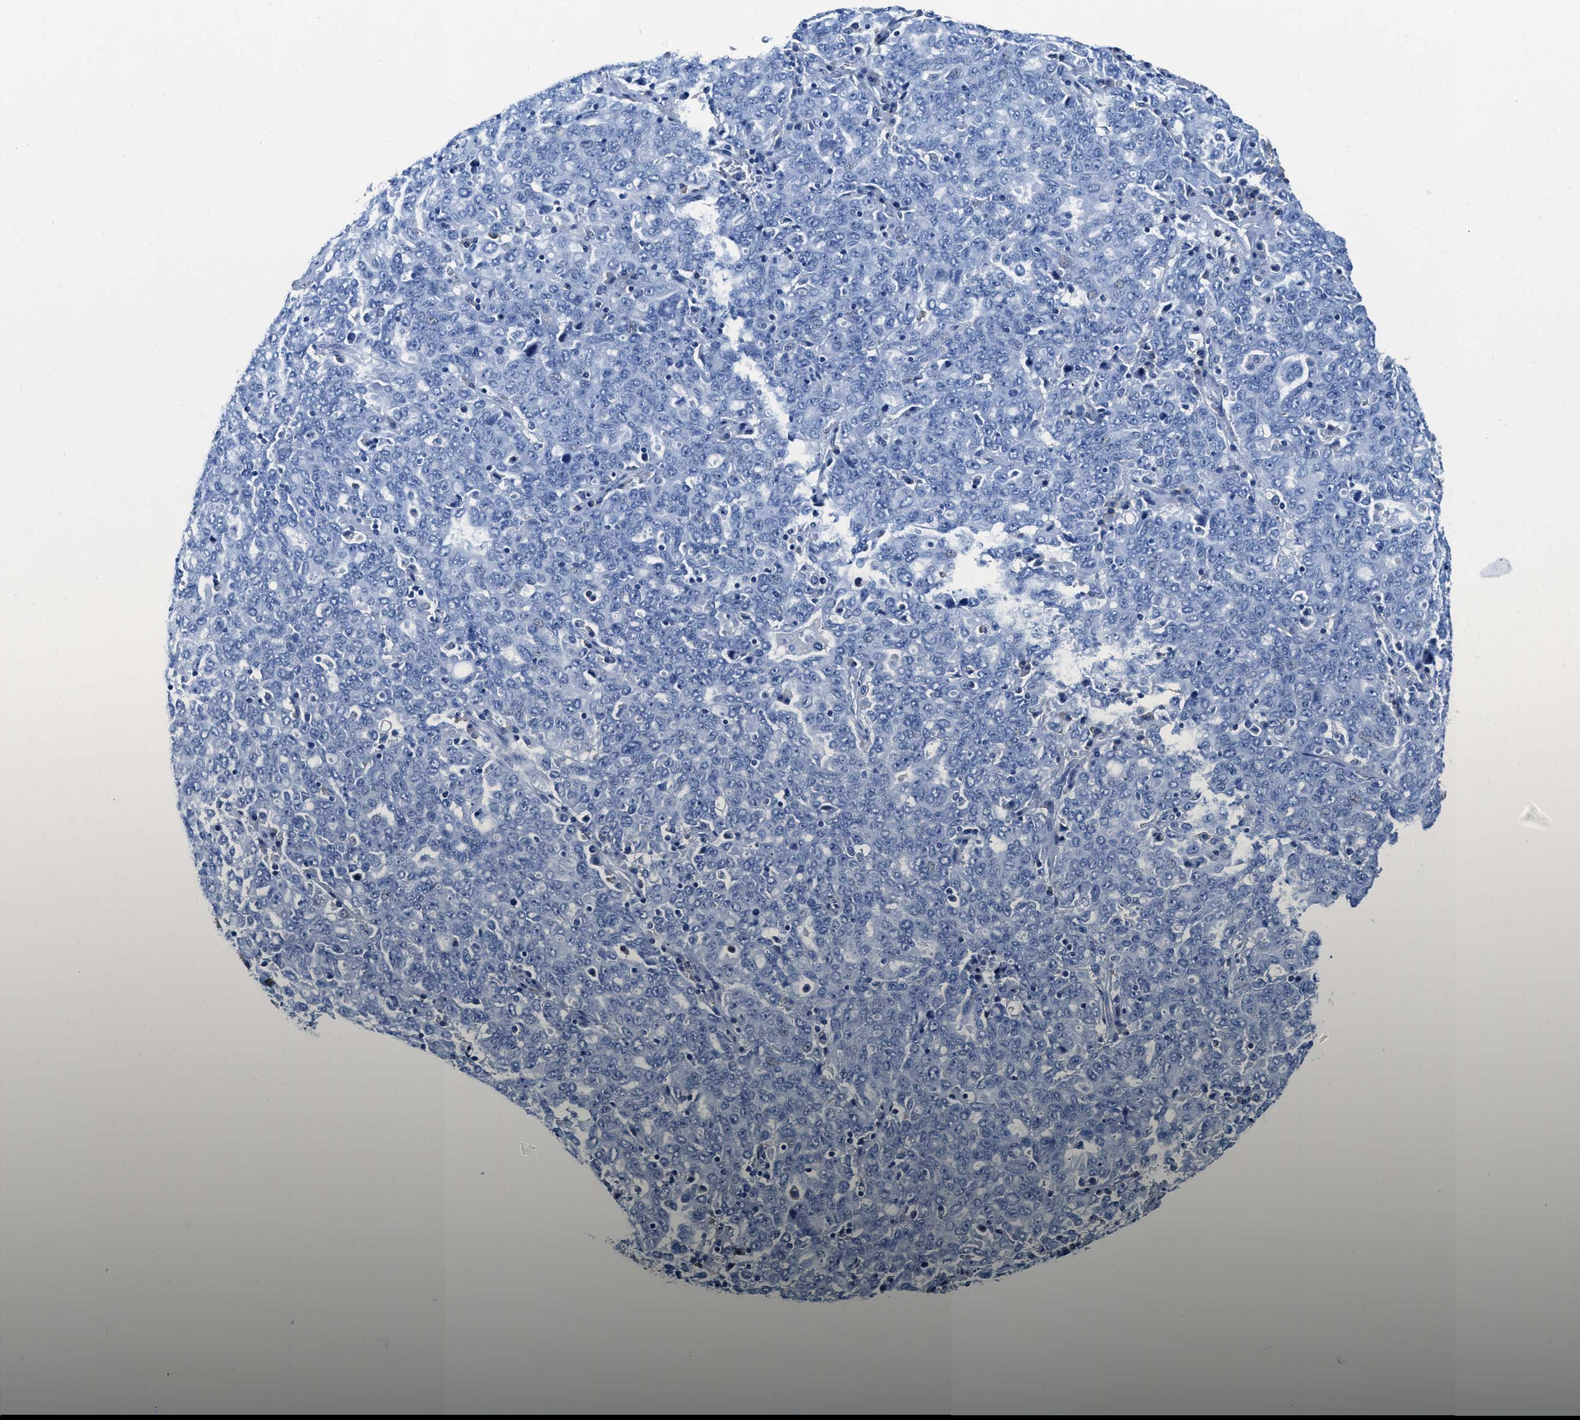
{"staining": {"intensity": "negative", "quantity": "none", "location": "none"}, "tissue": "ovarian cancer", "cell_type": "Tumor cells", "image_type": "cancer", "snomed": [{"axis": "morphology", "description": "Carcinoma, endometroid"}, {"axis": "topography", "description": "Ovary"}], "caption": "Tumor cells are negative for brown protein staining in ovarian cancer (endometroid carcinoma). The staining was performed using DAB to visualize the protein expression in brown, while the nuclei were stained in blue with hematoxylin (Magnification: 20x).", "gene": "ZDHHC13", "patient": {"sex": "female", "age": 62}}